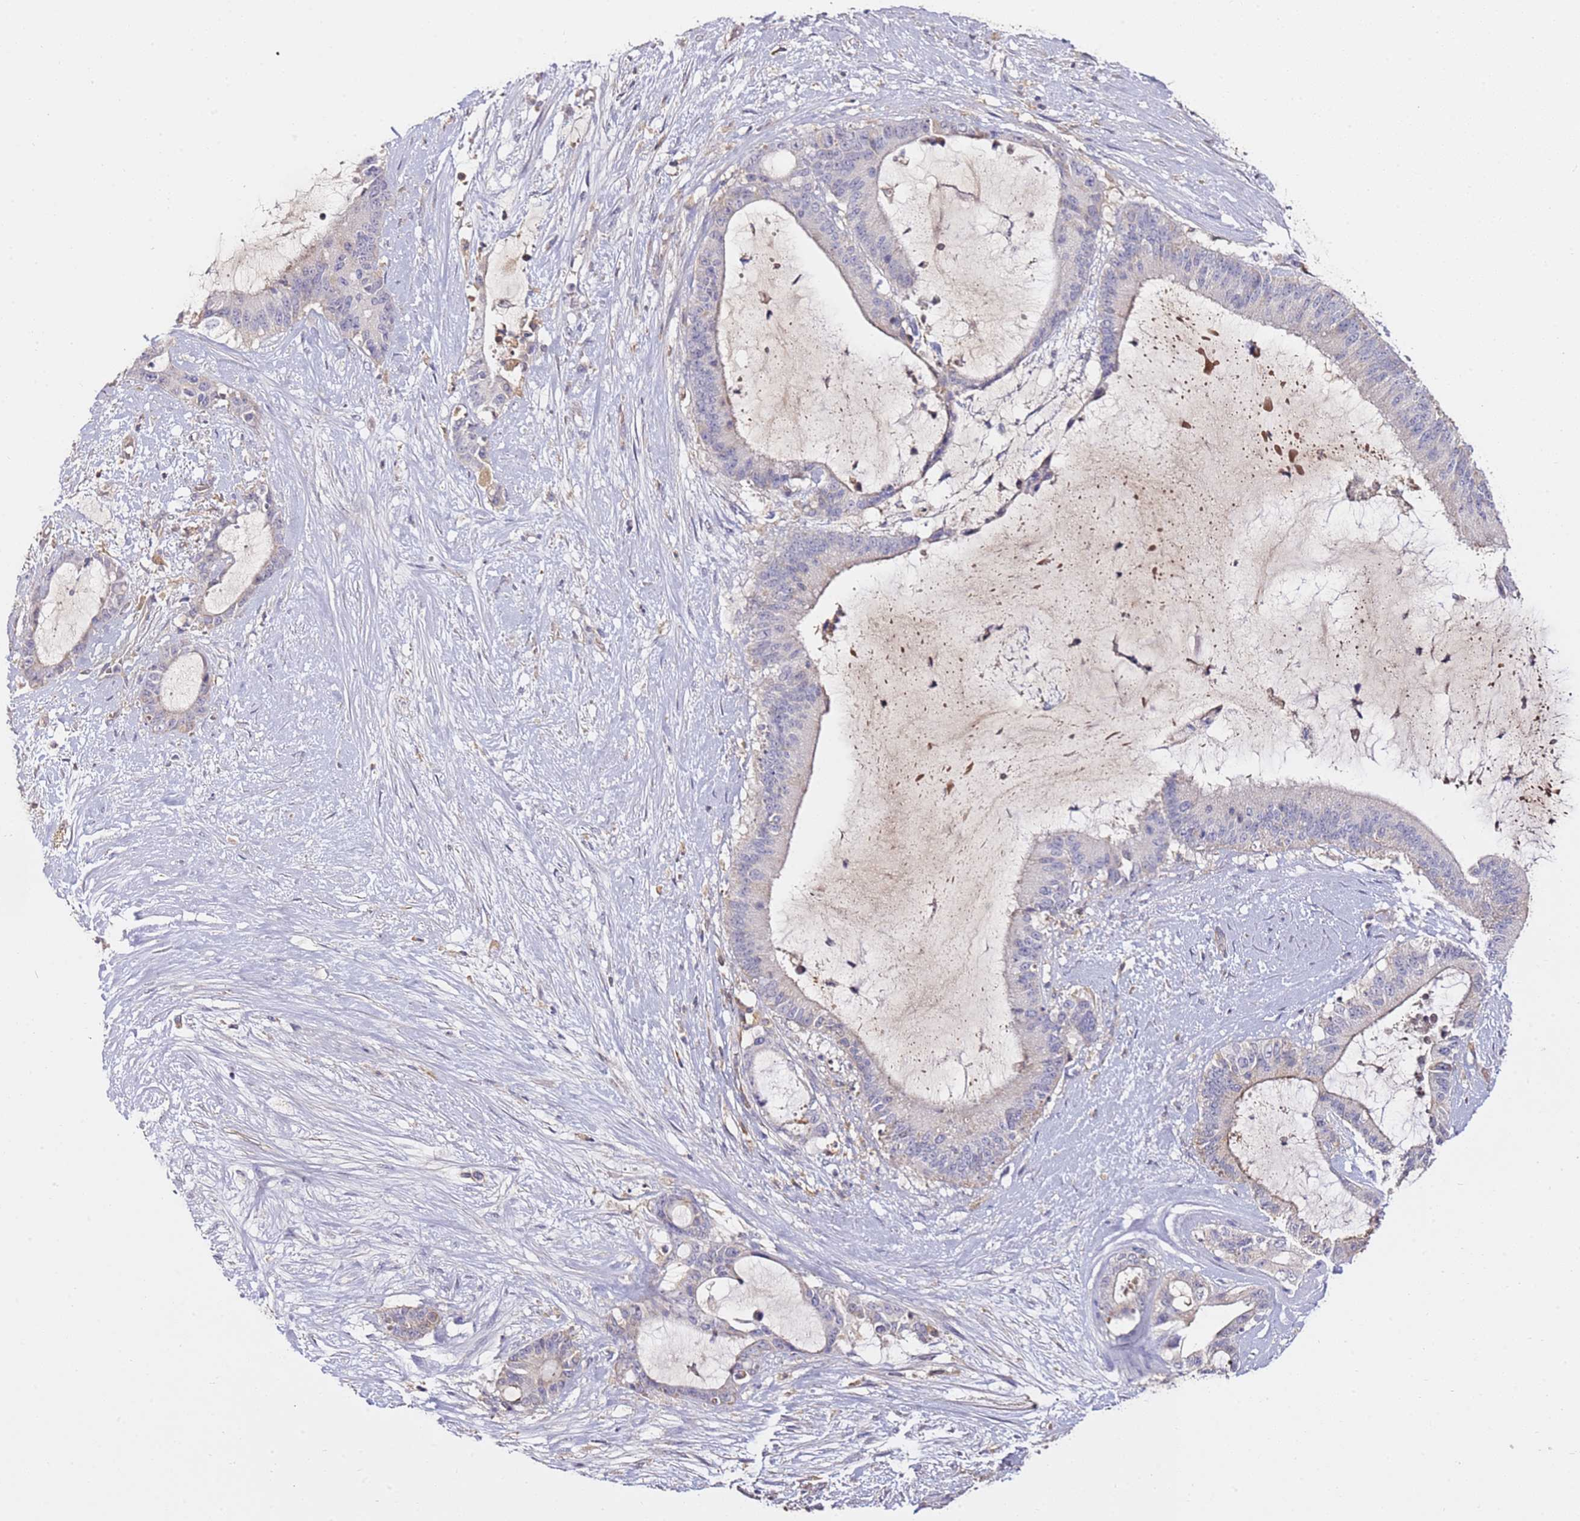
{"staining": {"intensity": "negative", "quantity": "none", "location": "none"}, "tissue": "liver cancer", "cell_type": "Tumor cells", "image_type": "cancer", "snomed": [{"axis": "morphology", "description": "Normal tissue, NOS"}, {"axis": "morphology", "description": "Cholangiocarcinoma"}, {"axis": "topography", "description": "Liver"}, {"axis": "topography", "description": "Peripheral nerve tissue"}], "caption": "Tumor cells are negative for protein expression in human liver cholangiocarcinoma.", "gene": "OR2B11", "patient": {"sex": "female", "age": 73}}